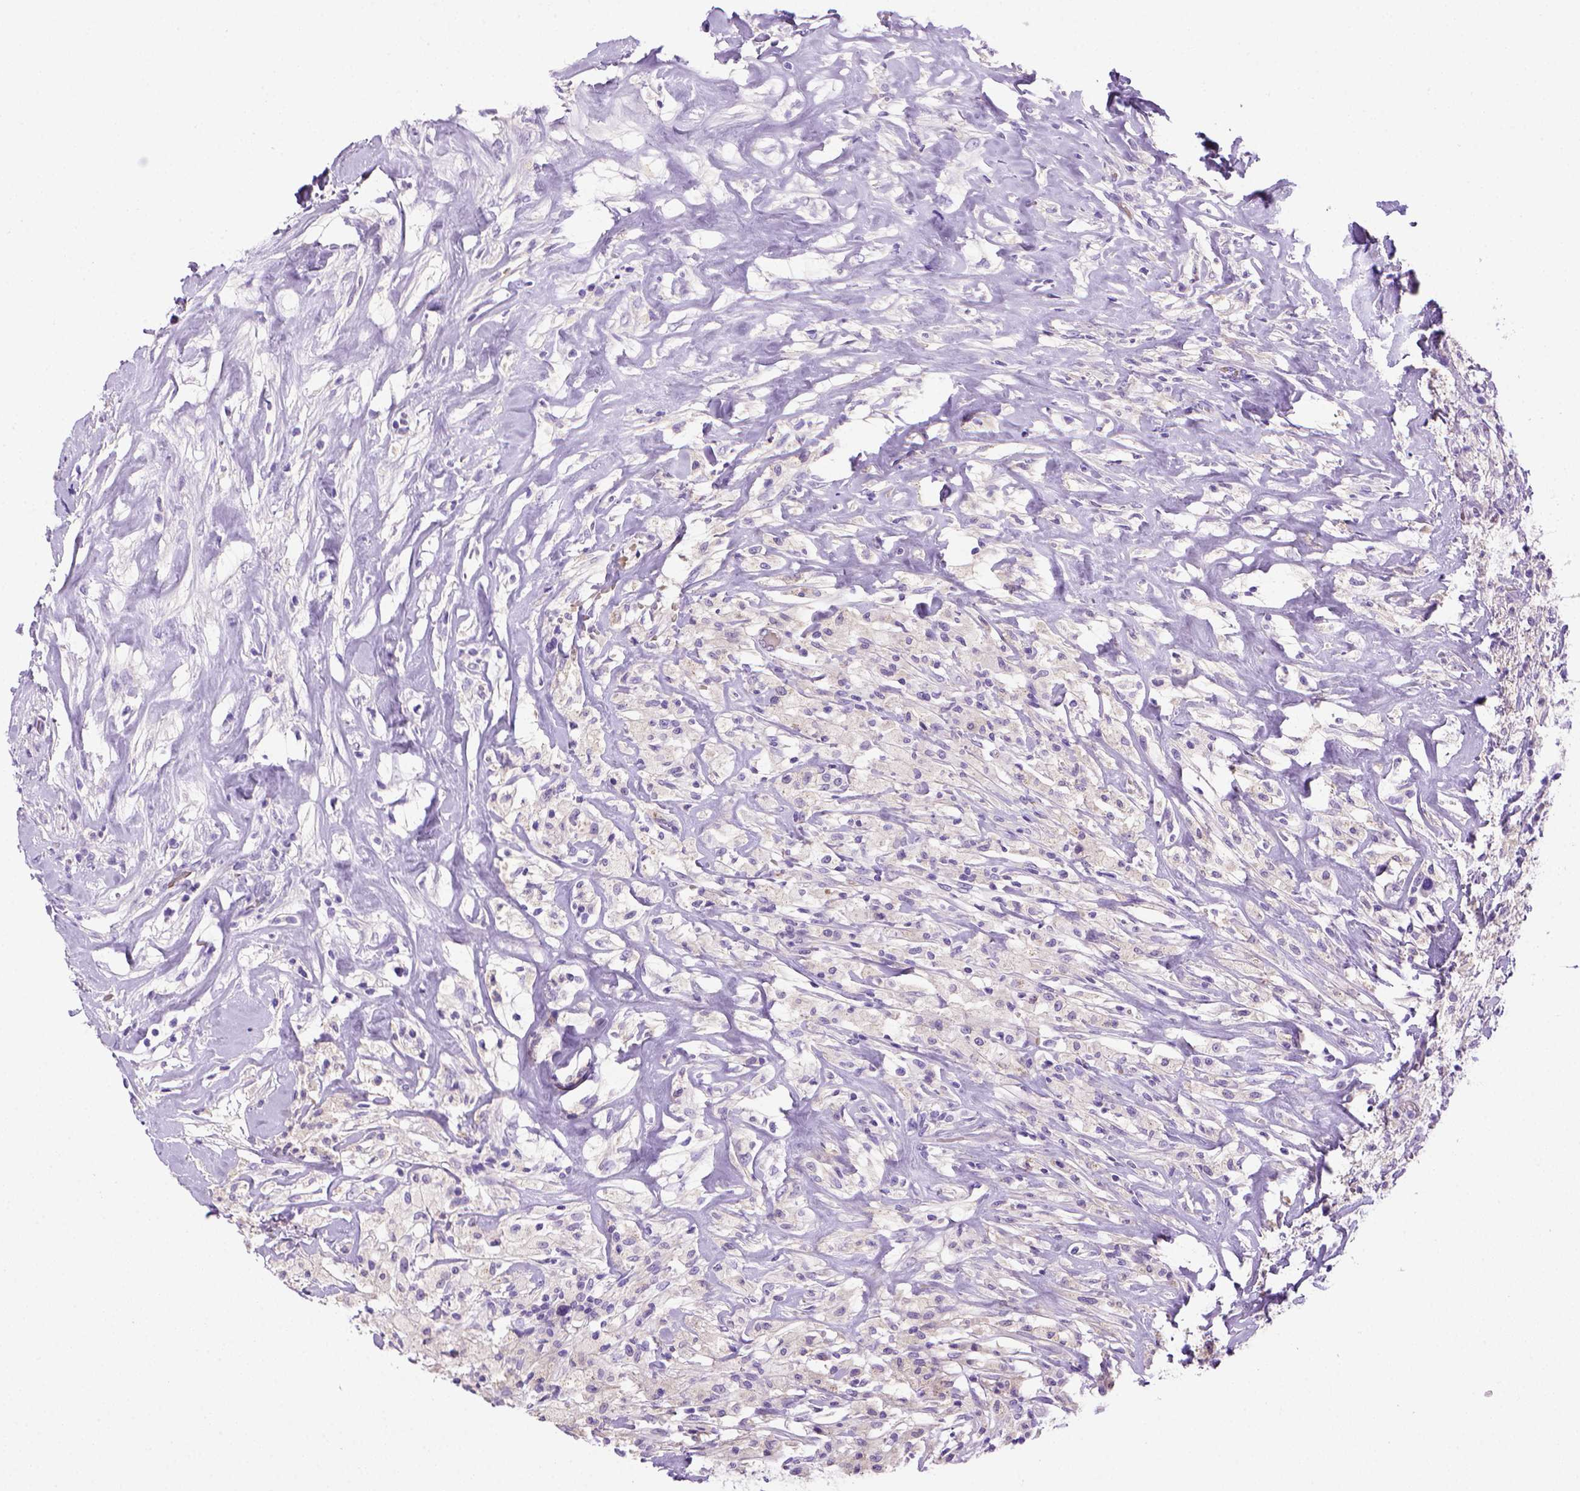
{"staining": {"intensity": "negative", "quantity": "none", "location": "none"}, "tissue": "testis cancer", "cell_type": "Tumor cells", "image_type": "cancer", "snomed": [{"axis": "morphology", "description": "Necrosis, NOS"}, {"axis": "morphology", "description": "Carcinoma, Embryonal, NOS"}, {"axis": "topography", "description": "Testis"}], "caption": "Testis cancer was stained to show a protein in brown. There is no significant expression in tumor cells. The staining is performed using DAB (3,3'-diaminobenzidine) brown chromogen with nuclei counter-stained in using hematoxylin.", "gene": "BAAT", "patient": {"sex": "male", "age": 19}}